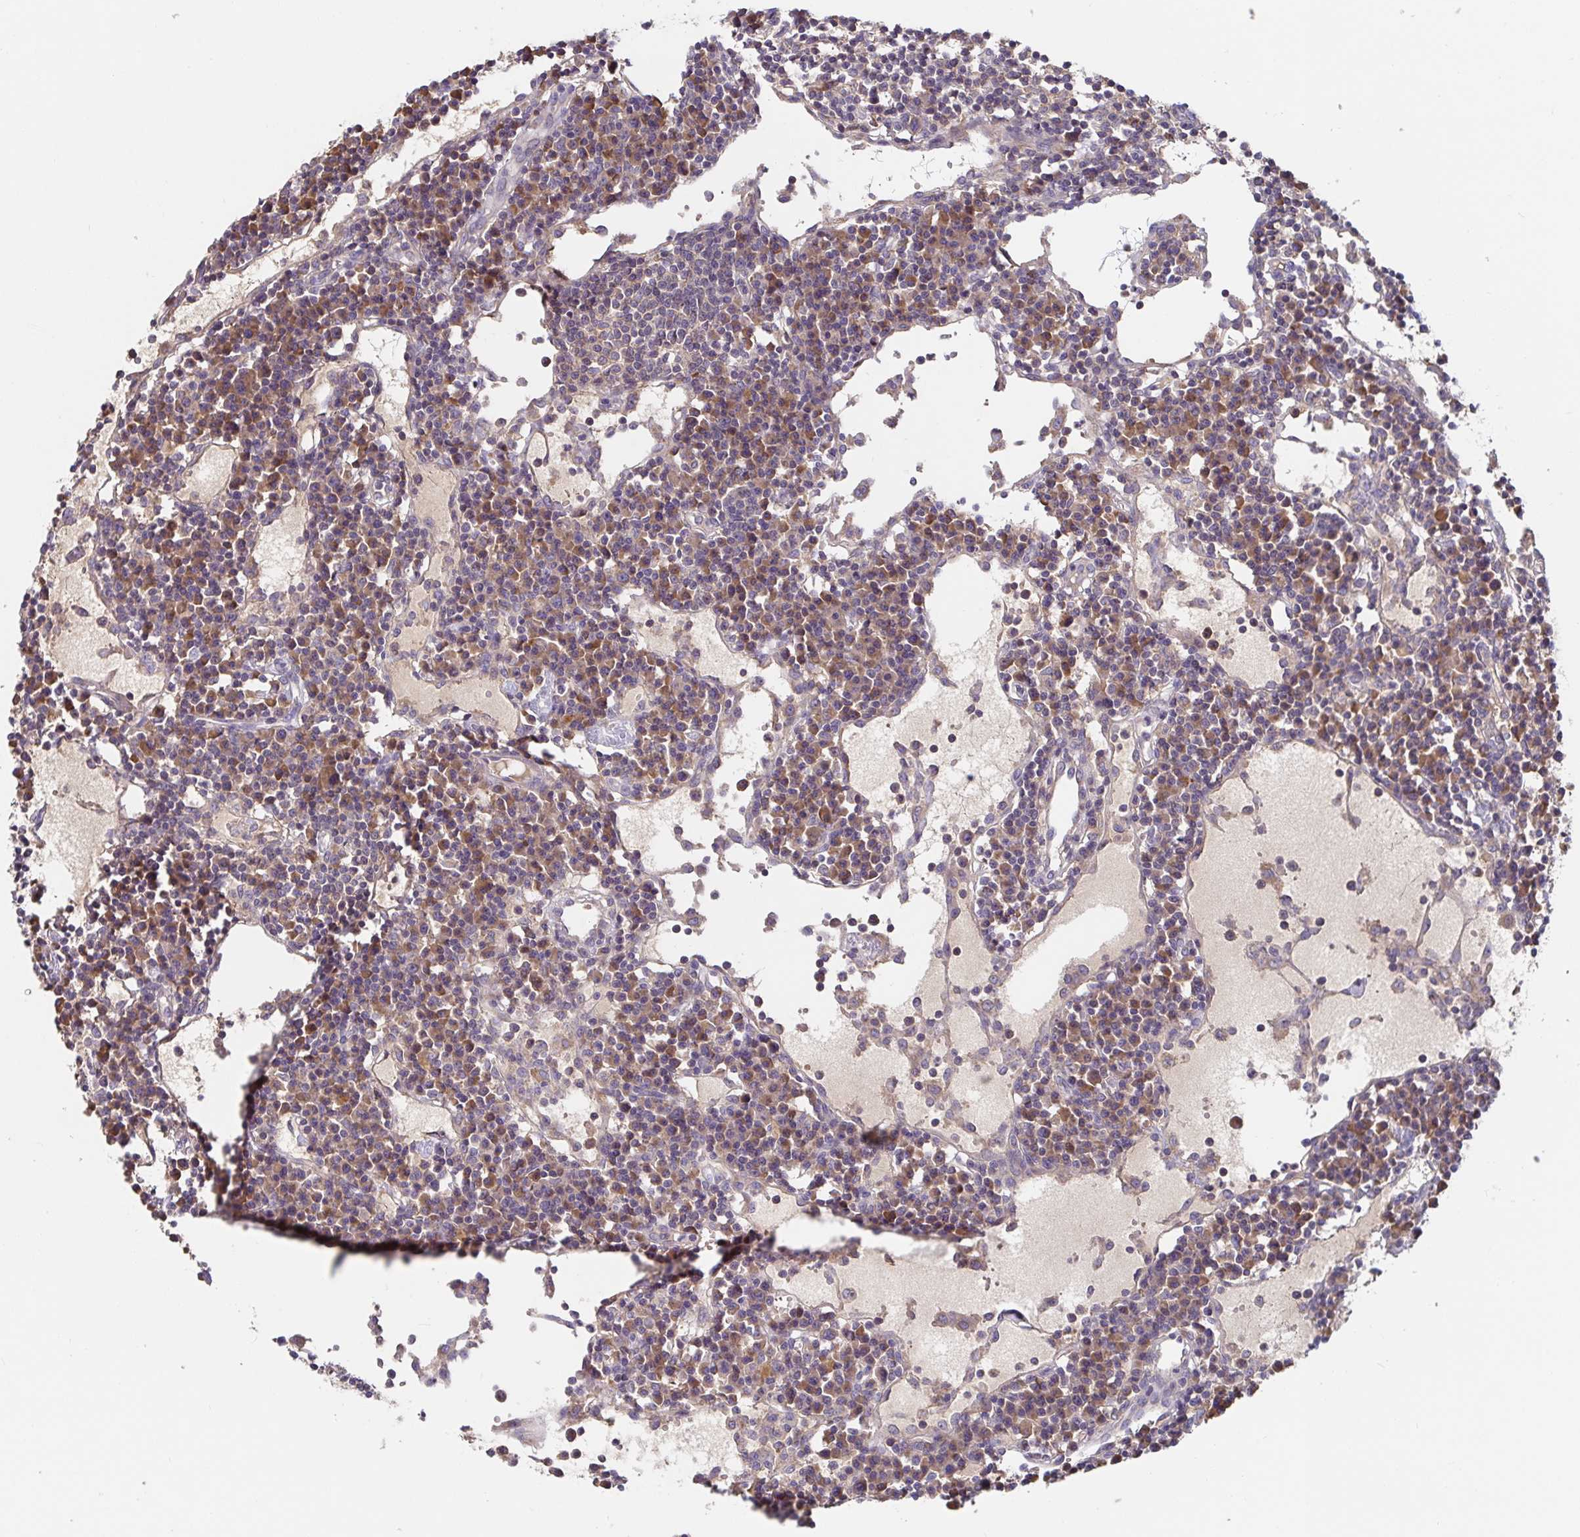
{"staining": {"intensity": "moderate", "quantity": ">75%", "location": "cytoplasmic/membranous"}, "tissue": "lymph node", "cell_type": "Germinal center cells", "image_type": "normal", "snomed": [{"axis": "morphology", "description": "Normal tissue, NOS"}, {"axis": "topography", "description": "Lymph node"}], "caption": "Lymph node stained with DAB (3,3'-diaminobenzidine) immunohistochemistry (IHC) displays medium levels of moderate cytoplasmic/membranous expression in approximately >75% of germinal center cells. The protein of interest is shown in brown color, while the nuclei are stained blue.", "gene": "LARP1", "patient": {"sex": "female", "age": 78}}